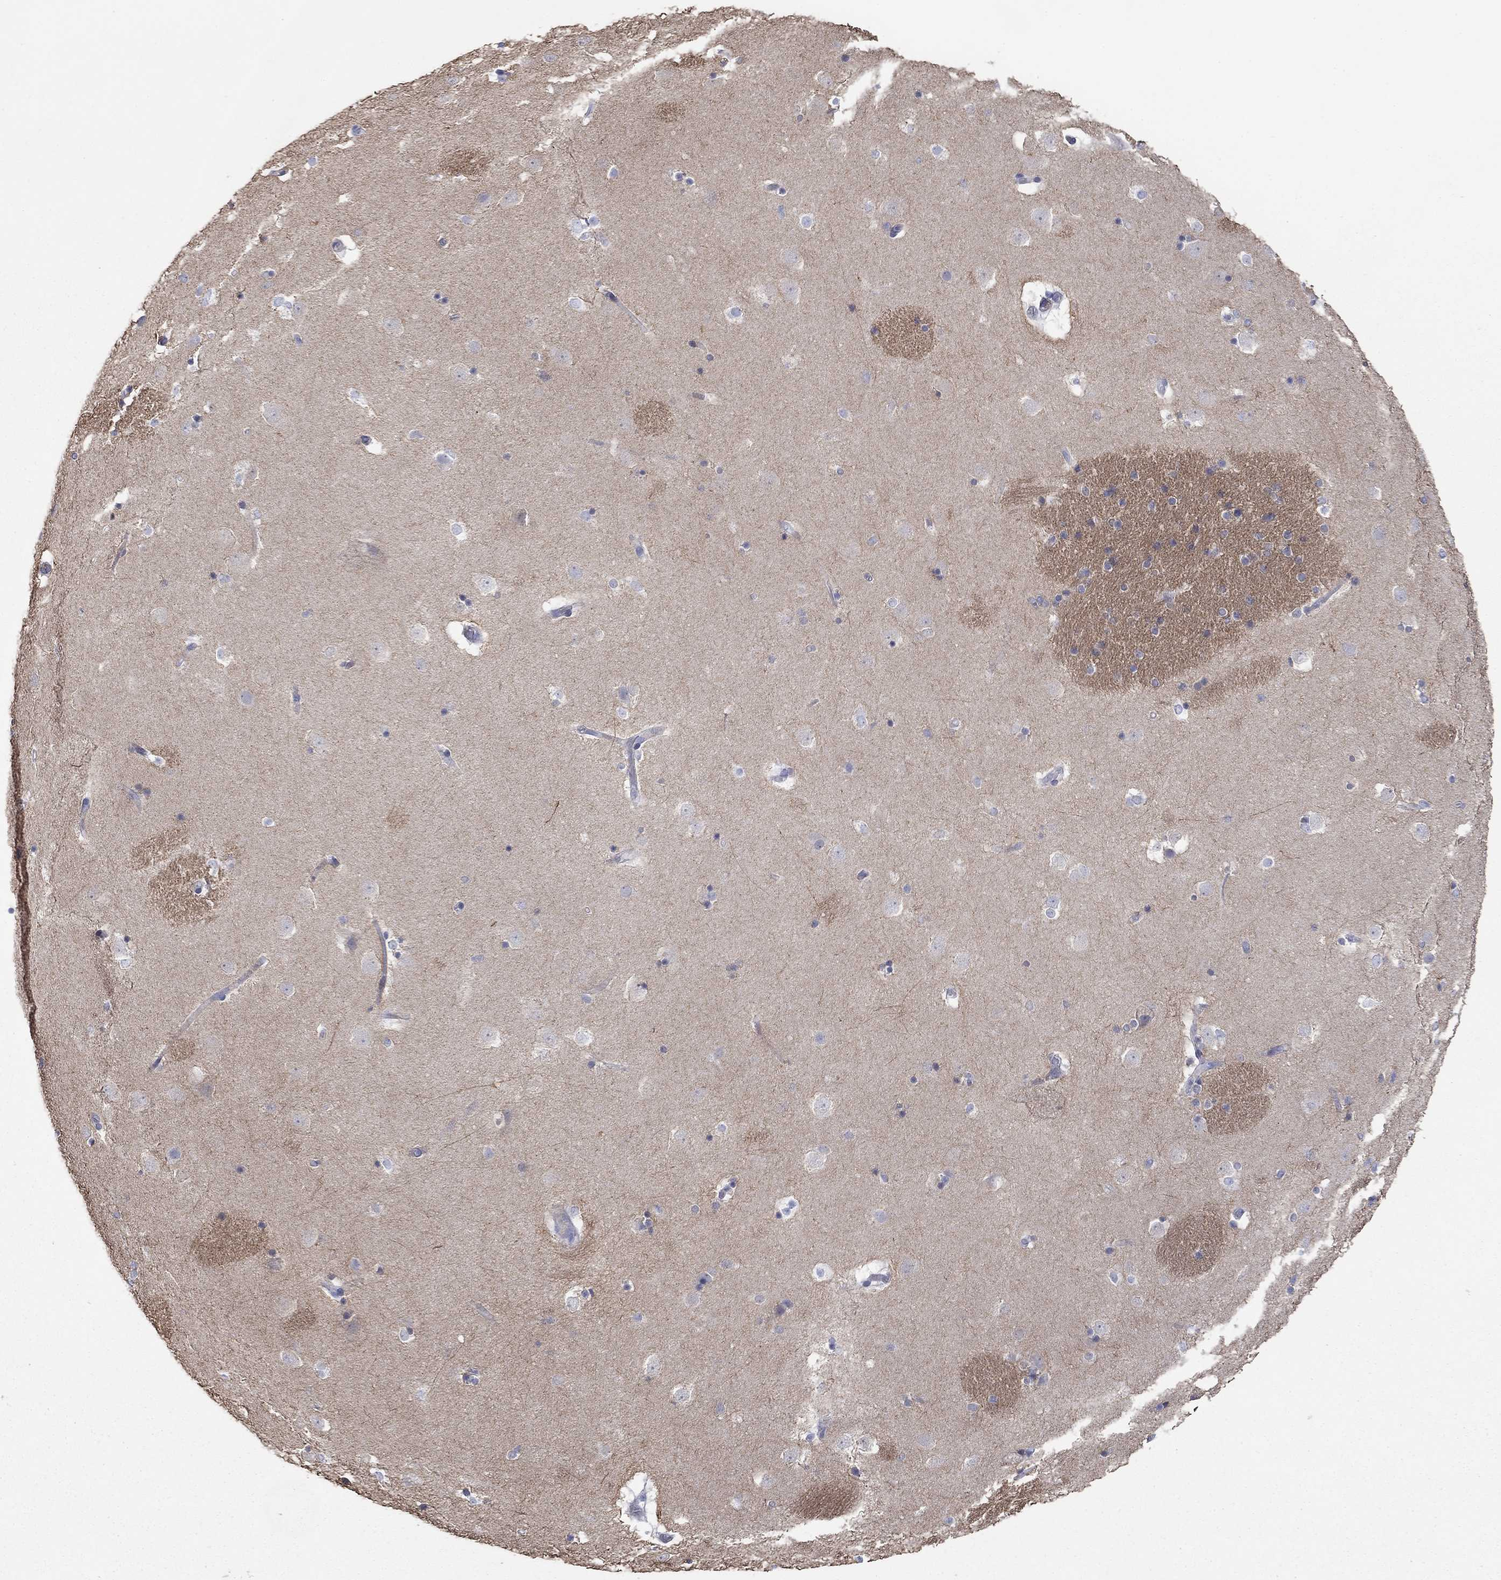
{"staining": {"intensity": "negative", "quantity": "none", "location": "none"}, "tissue": "caudate", "cell_type": "Glial cells", "image_type": "normal", "snomed": [{"axis": "morphology", "description": "Normal tissue, NOS"}, {"axis": "topography", "description": "Lateral ventricle wall"}], "caption": "An immunohistochemistry (IHC) photomicrograph of benign caudate is shown. There is no staining in glial cells of caudate.", "gene": "TPRN", "patient": {"sex": "male", "age": 51}}